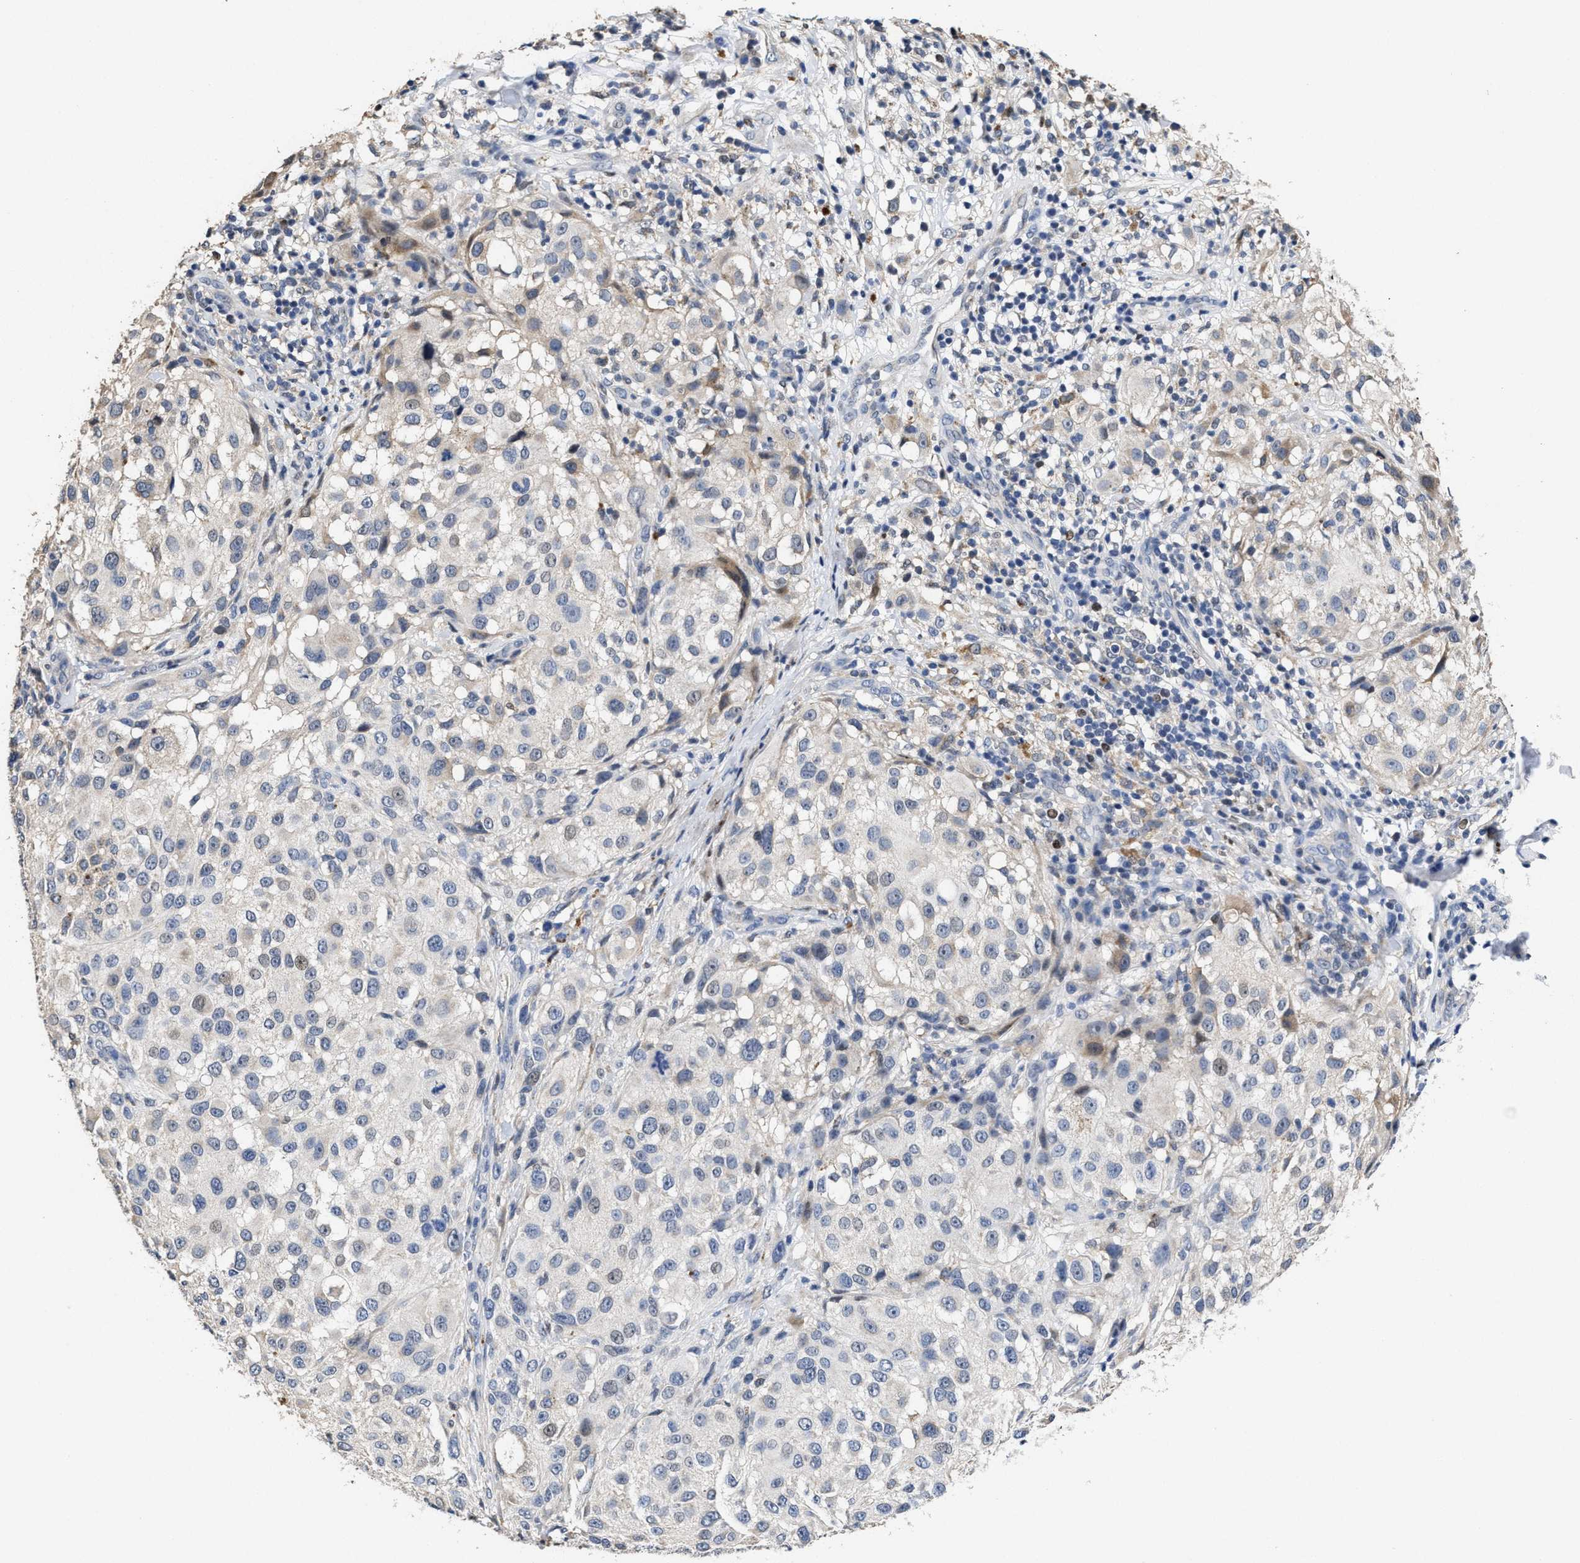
{"staining": {"intensity": "weak", "quantity": "<25%", "location": "cytoplasmic/membranous"}, "tissue": "melanoma", "cell_type": "Tumor cells", "image_type": "cancer", "snomed": [{"axis": "morphology", "description": "Necrosis, NOS"}, {"axis": "morphology", "description": "Malignant melanoma, NOS"}, {"axis": "topography", "description": "Skin"}], "caption": "Tumor cells are negative for protein expression in human malignant melanoma. Brightfield microscopy of immunohistochemistry (IHC) stained with DAB (brown) and hematoxylin (blue), captured at high magnification.", "gene": "ZFAT", "patient": {"sex": "female", "age": 87}}